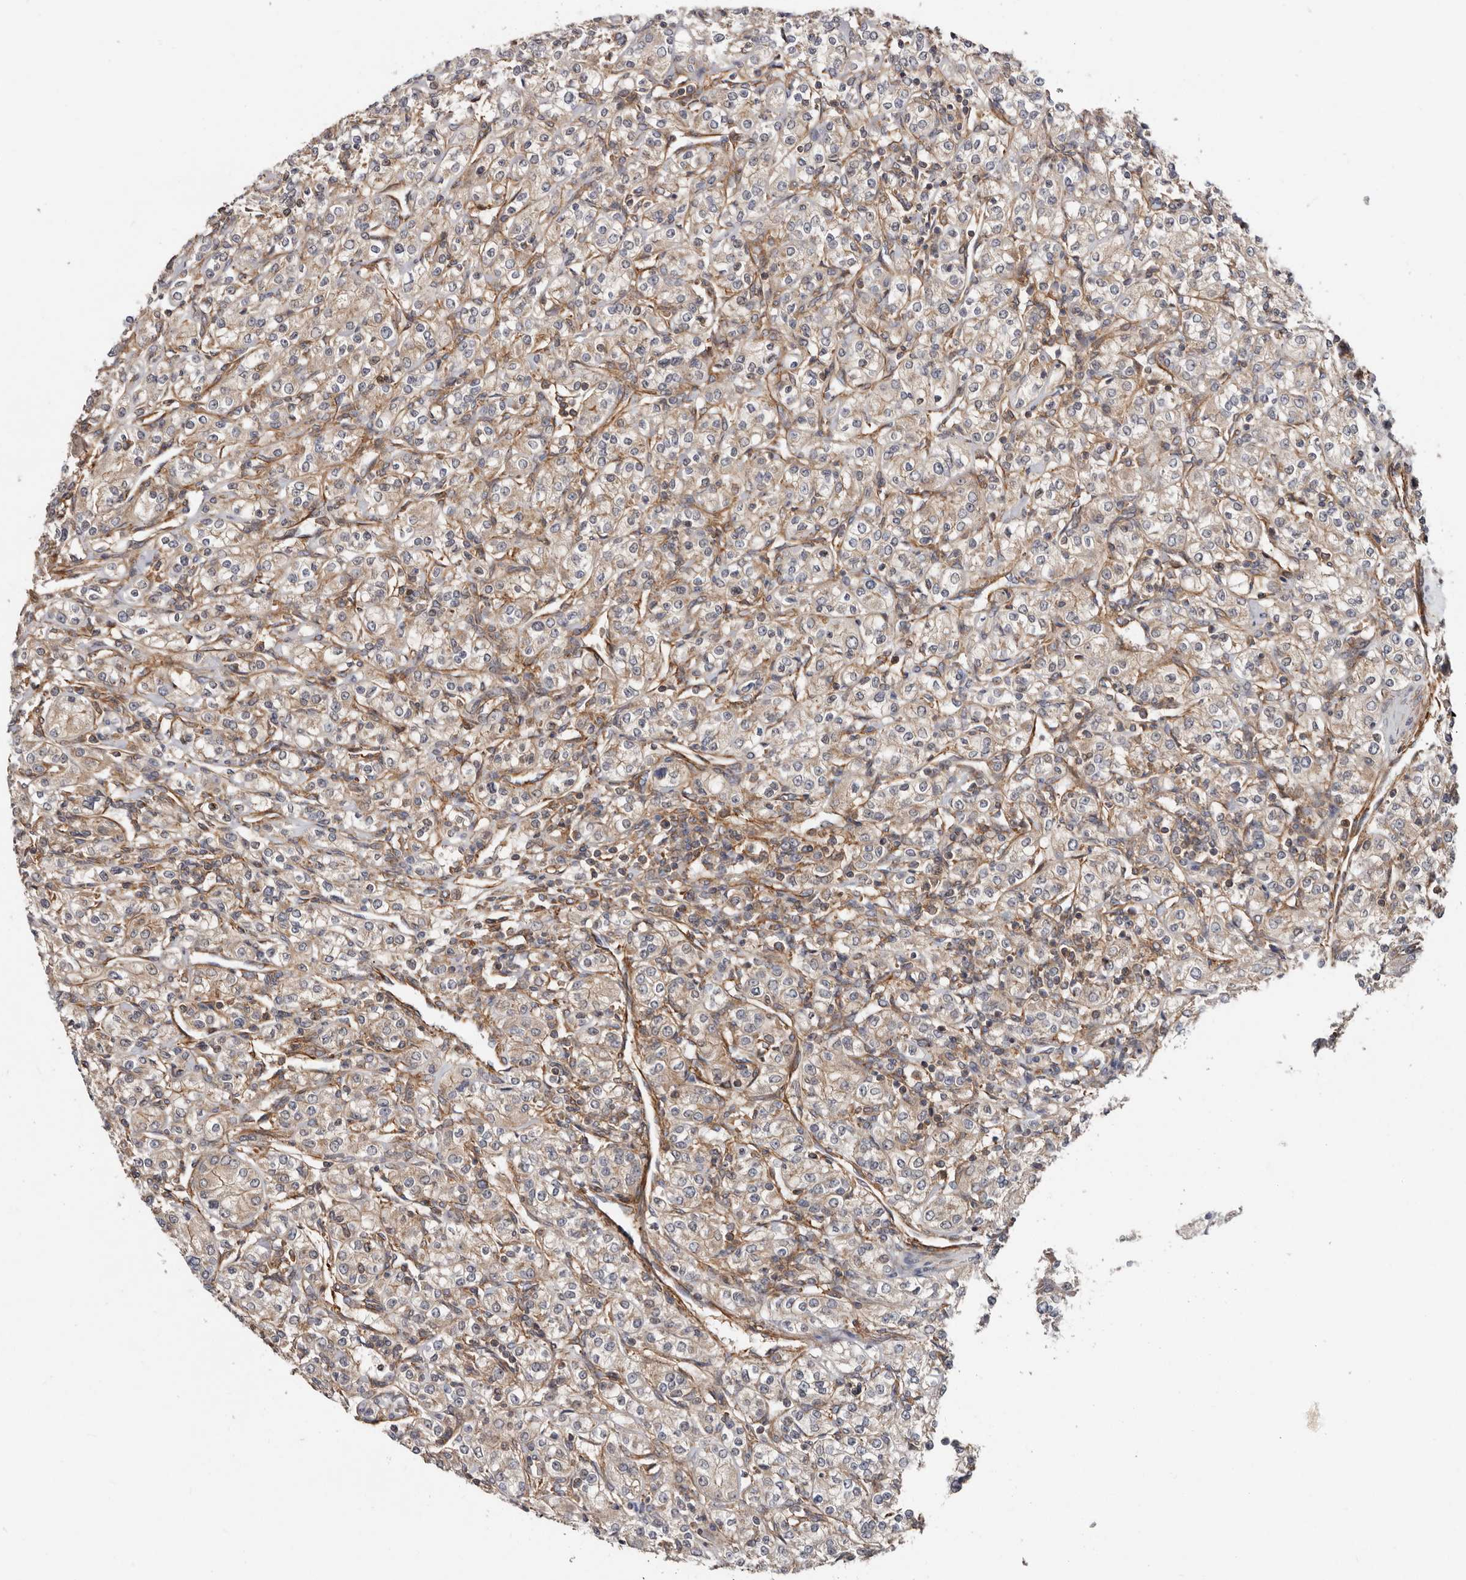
{"staining": {"intensity": "weak", "quantity": ">75%", "location": "cytoplasmic/membranous"}, "tissue": "renal cancer", "cell_type": "Tumor cells", "image_type": "cancer", "snomed": [{"axis": "morphology", "description": "Adenocarcinoma, NOS"}, {"axis": "topography", "description": "Kidney"}], "caption": "DAB immunohistochemical staining of human adenocarcinoma (renal) shows weak cytoplasmic/membranous protein expression in about >75% of tumor cells. The protein is shown in brown color, while the nuclei are stained blue.", "gene": "TMC7", "patient": {"sex": "male", "age": 77}}